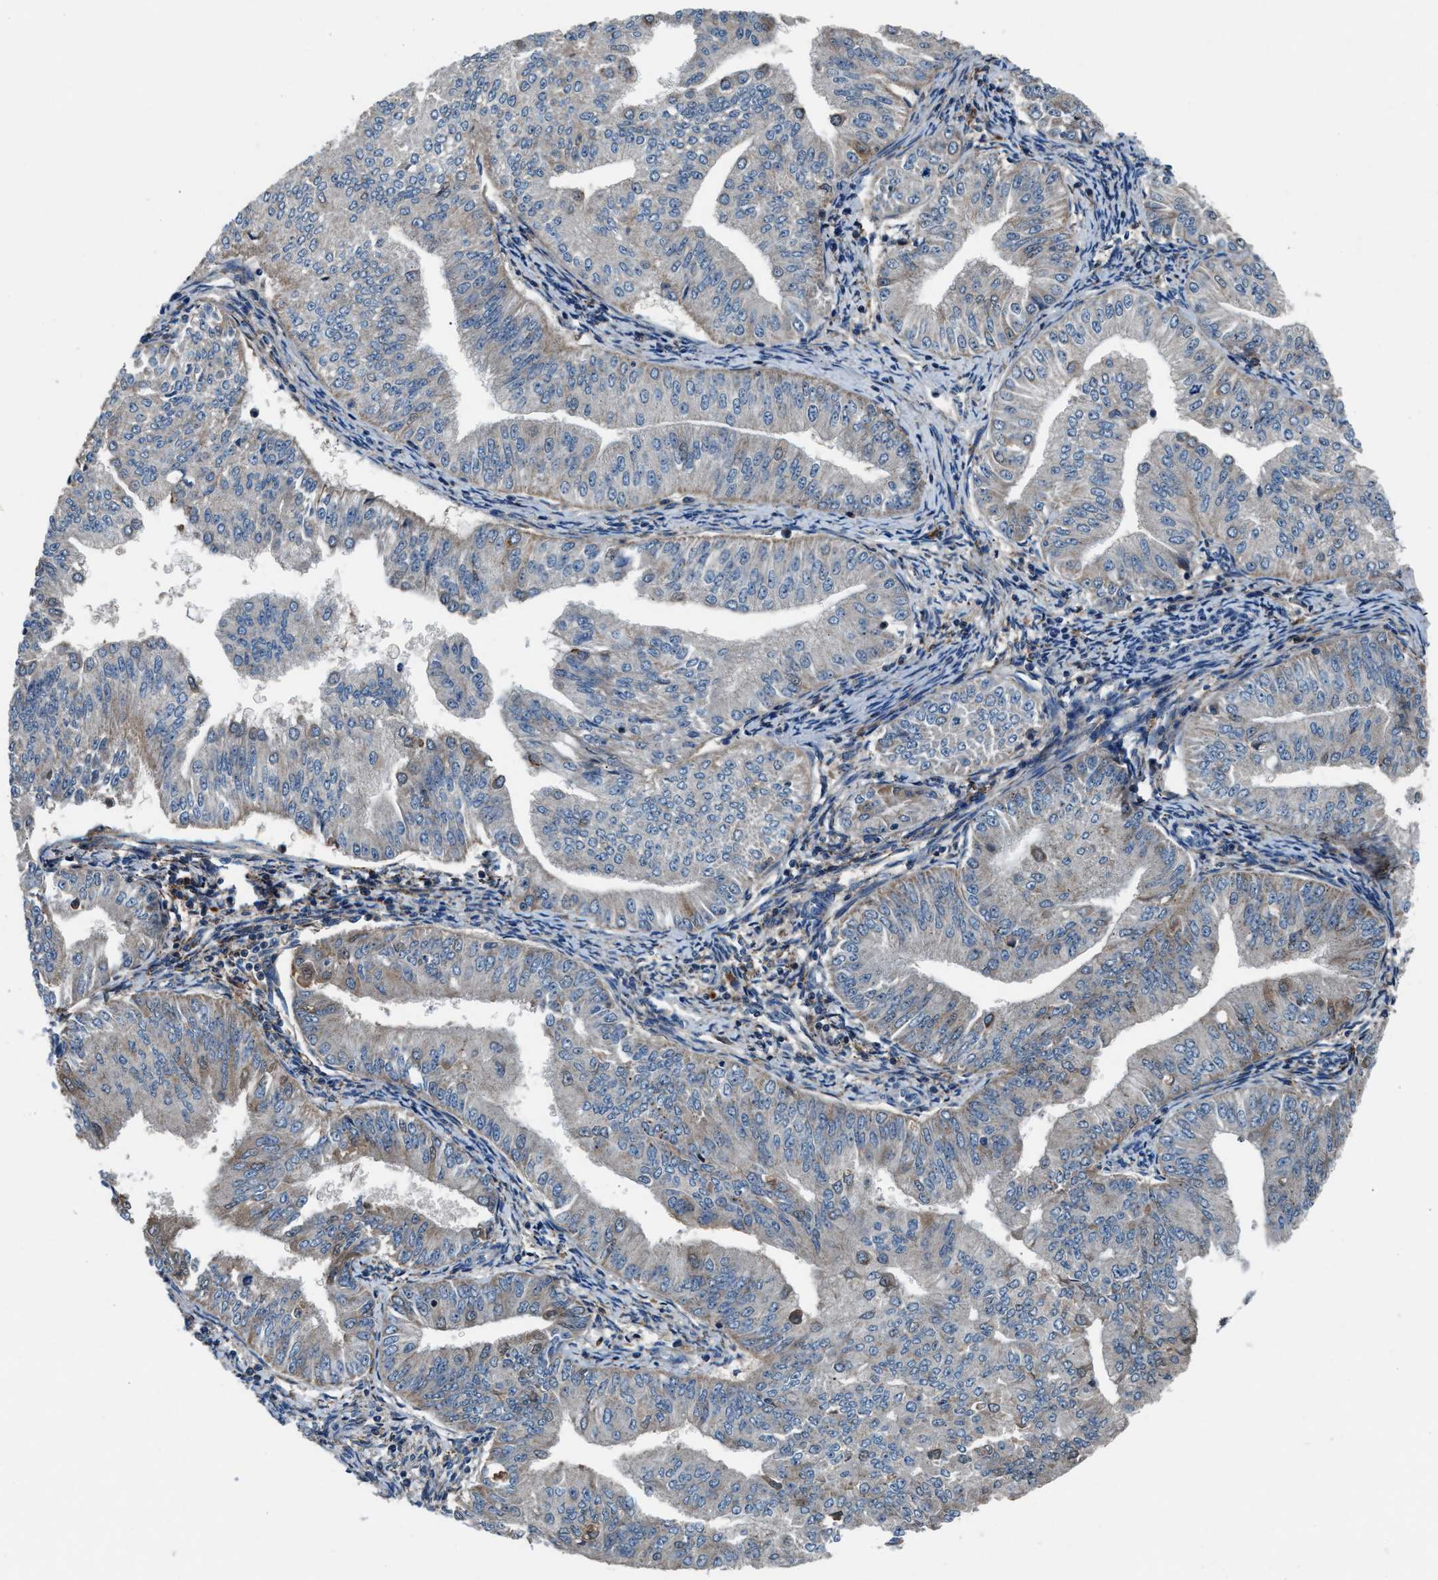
{"staining": {"intensity": "weak", "quantity": "<25%", "location": "cytoplasmic/membranous"}, "tissue": "endometrial cancer", "cell_type": "Tumor cells", "image_type": "cancer", "snomed": [{"axis": "morphology", "description": "Normal tissue, NOS"}, {"axis": "morphology", "description": "Adenocarcinoma, NOS"}, {"axis": "topography", "description": "Endometrium"}], "caption": "The histopathology image demonstrates no significant positivity in tumor cells of endometrial cancer (adenocarcinoma).", "gene": "FAM221A", "patient": {"sex": "female", "age": 53}}